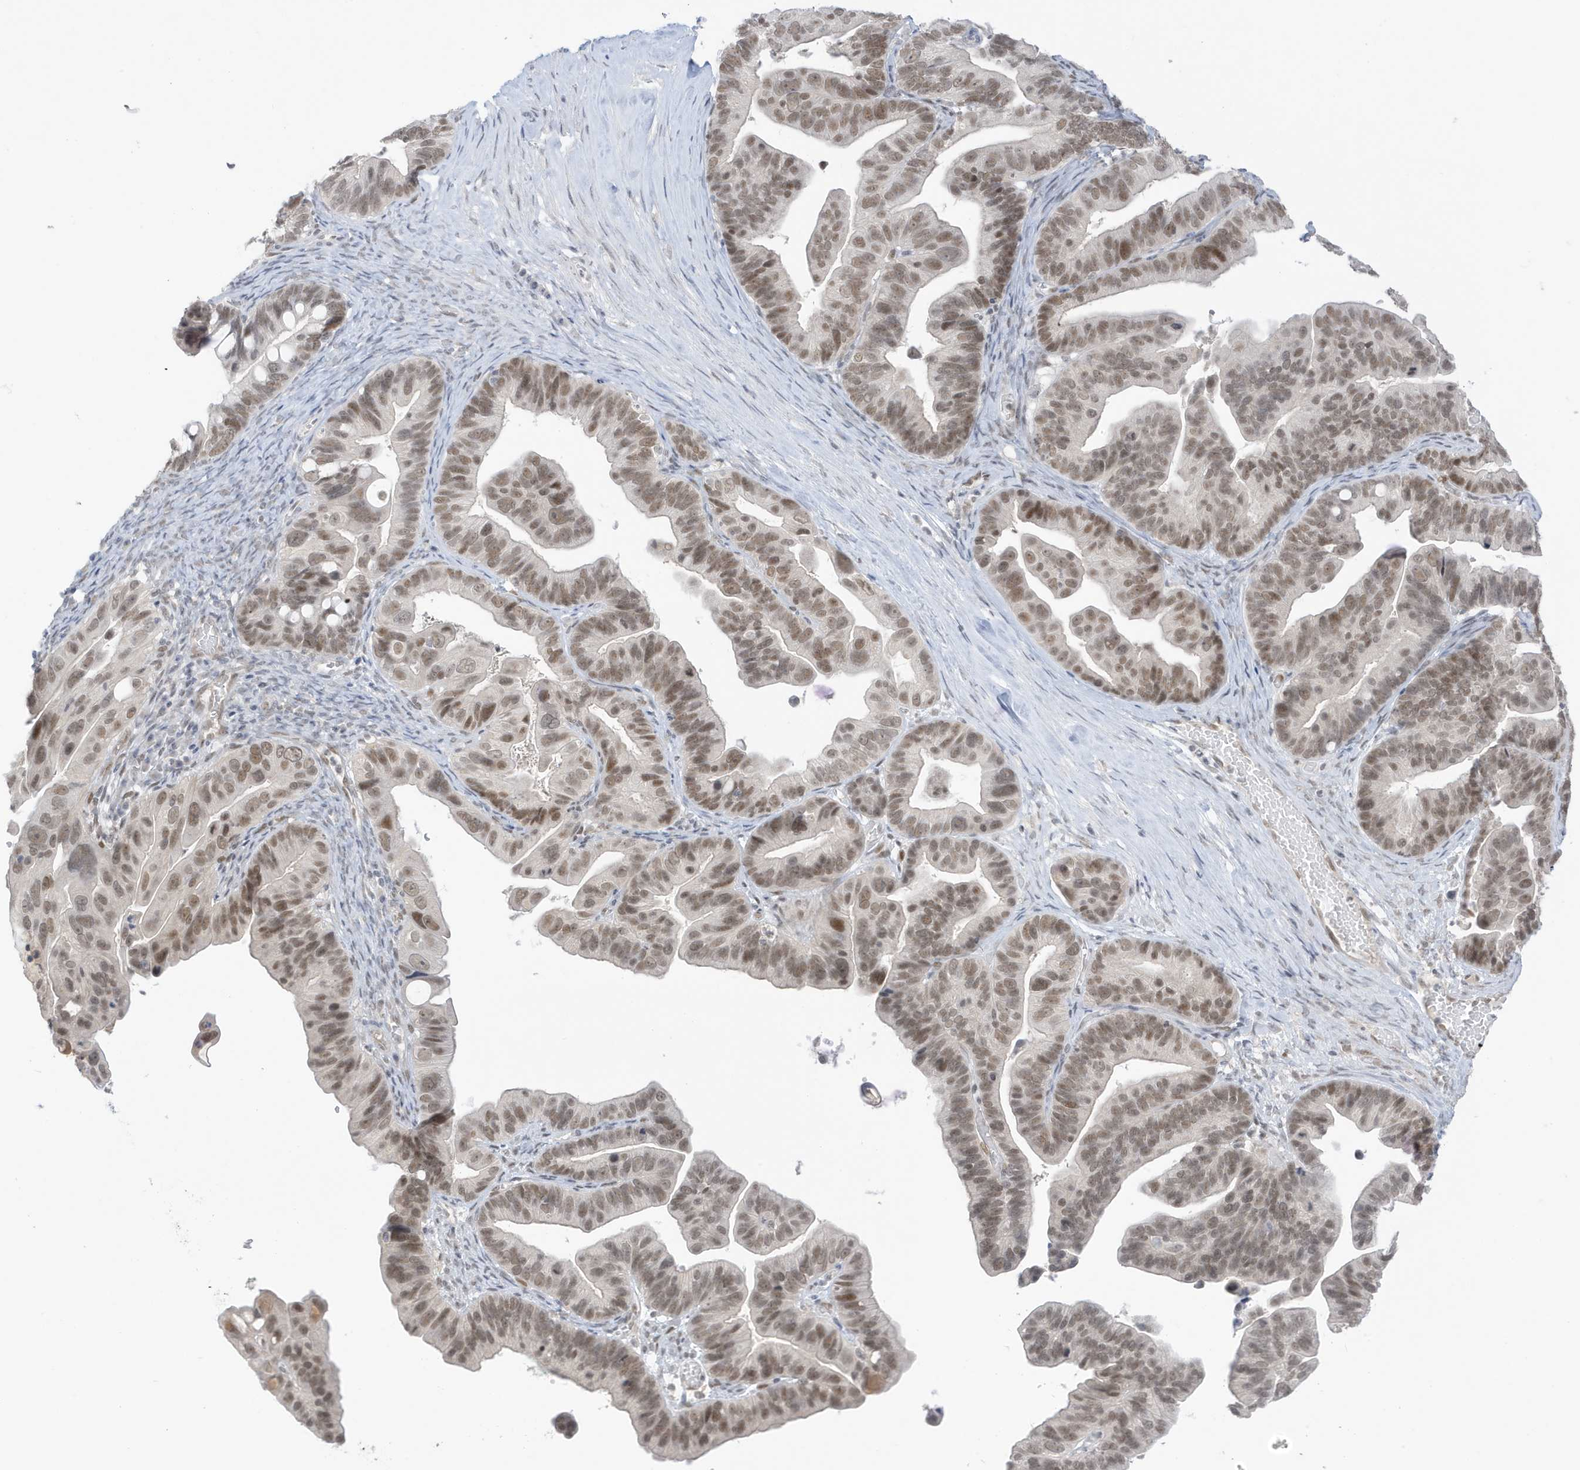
{"staining": {"intensity": "moderate", "quantity": ">75%", "location": "nuclear"}, "tissue": "ovarian cancer", "cell_type": "Tumor cells", "image_type": "cancer", "snomed": [{"axis": "morphology", "description": "Cystadenocarcinoma, serous, NOS"}, {"axis": "topography", "description": "Ovary"}], "caption": "Ovarian serous cystadenocarcinoma tissue reveals moderate nuclear expression in about >75% of tumor cells, visualized by immunohistochemistry. The protein of interest is shown in brown color, while the nuclei are stained blue.", "gene": "MSL3", "patient": {"sex": "female", "age": 56}}